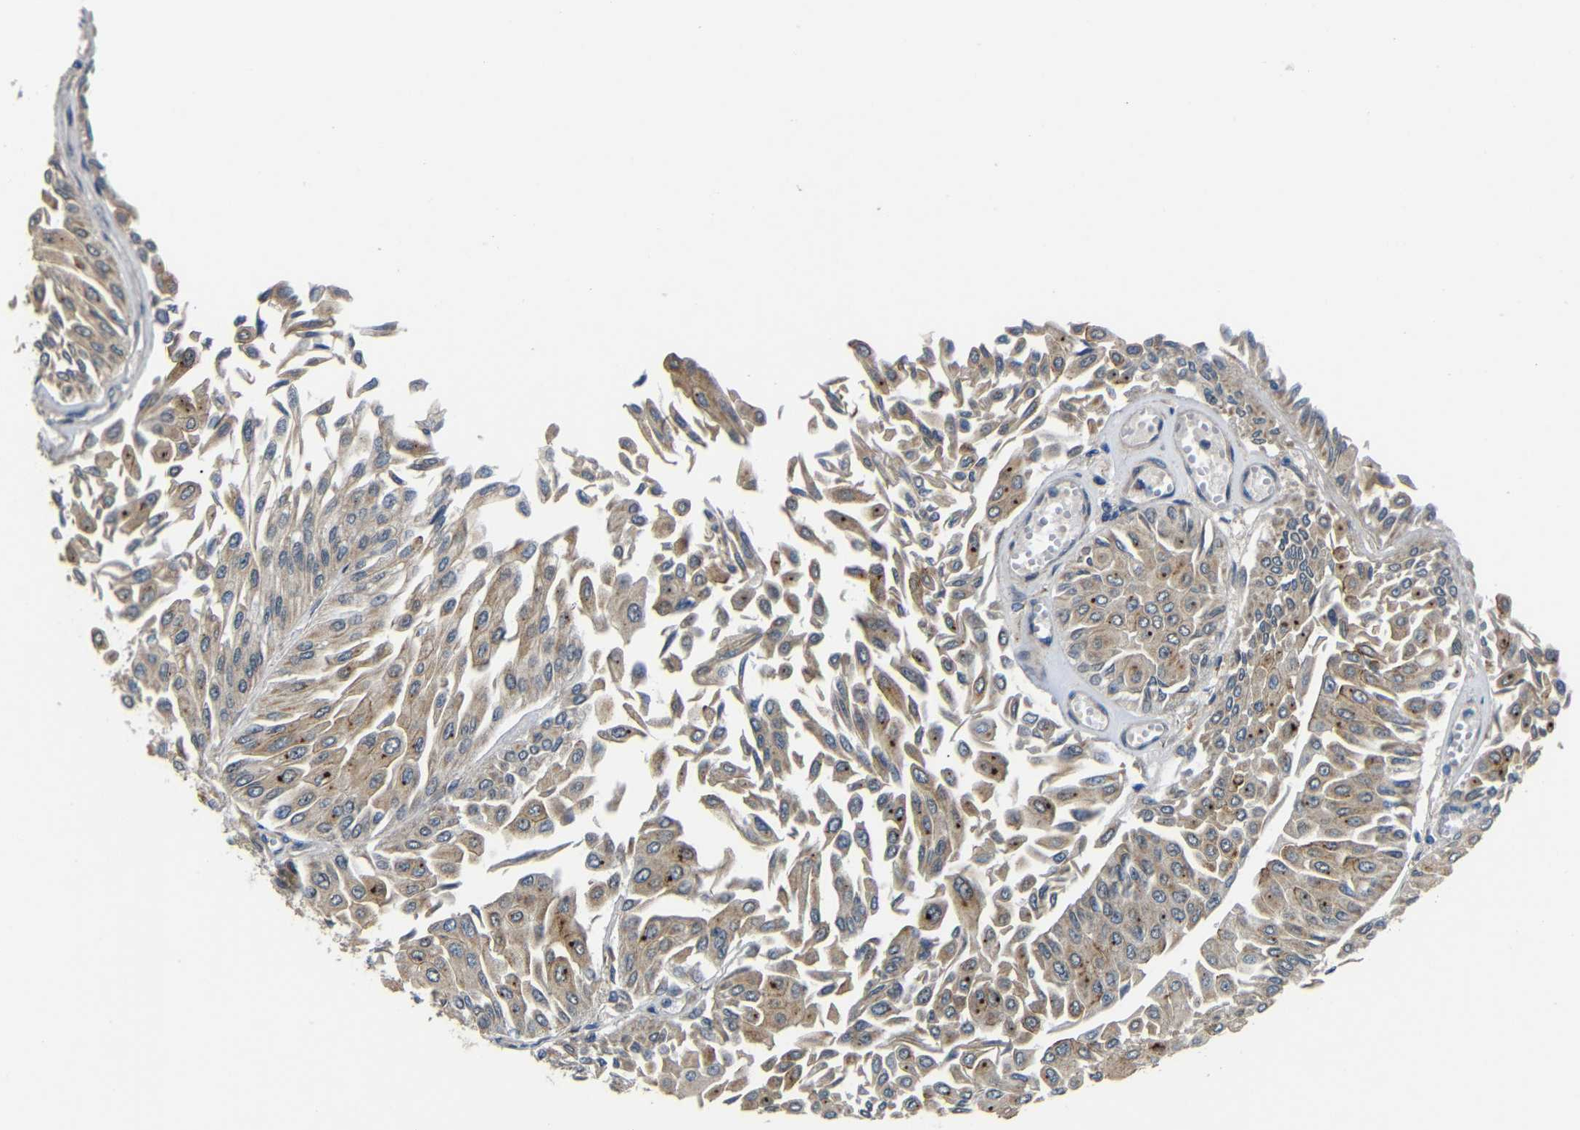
{"staining": {"intensity": "weak", "quantity": ">75%", "location": "cytoplasmic/membranous"}, "tissue": "urothelial cancer", "cell_type": "Tumor cells", "image_type": "cancer", "snomed": [{"axis": "morphology", "description": "Urothelial carcinoma, Low grade"}, {"axis": "topography", "description": "Urinary bladder"}], "caption": "Brown immunohistochemical staining in human urothelial cancer displays weak cytoplasmic/membranous positivity in approximately >75% of tumor cells.", "gene": "SYDE1", "patient": {"sex": "male", "age": 67}}